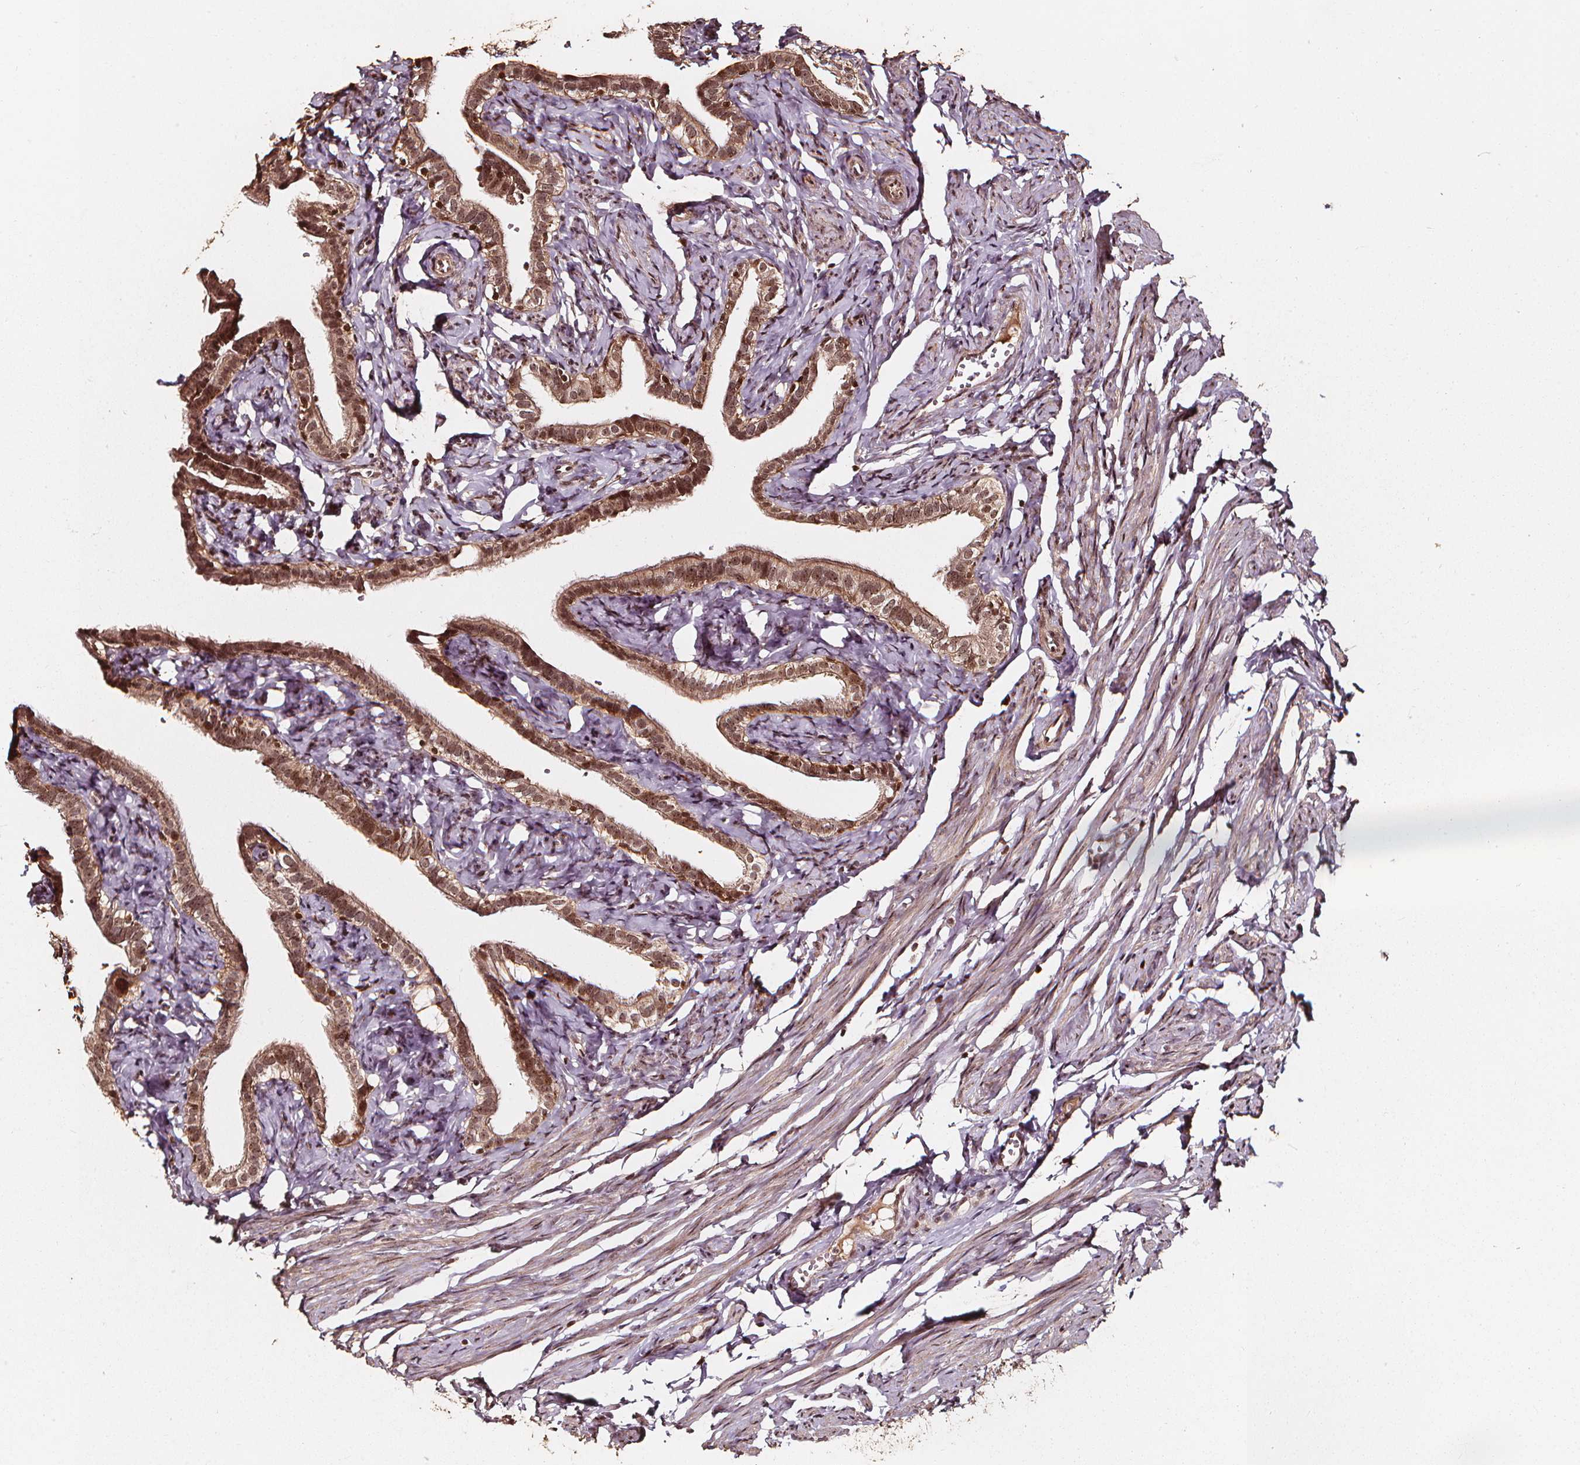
{"staining": {"intensity": "moderate", "quantity": ">75%", "location": "cytoplasmic/membranous,nuclear"}, "tissue": "fallopian tube", "cell_type": "Glandular cells", "image_type": "normal", "snomed": [{"axis": "morphology", "description": "Normal tissue, NOS"}, {"axis": "topography", "description": "Fallopian tube"}], "caption": "Immunohistochemistry image of benign human fallopian tube stained for a protein (brown), which shows medium levels of moderate cytoplasmic/membranous,nuclear positivity in approximately >75% of glandular cells.", "gene": "EXOSC9", "patient": {"sex": "female", "age": 41}}